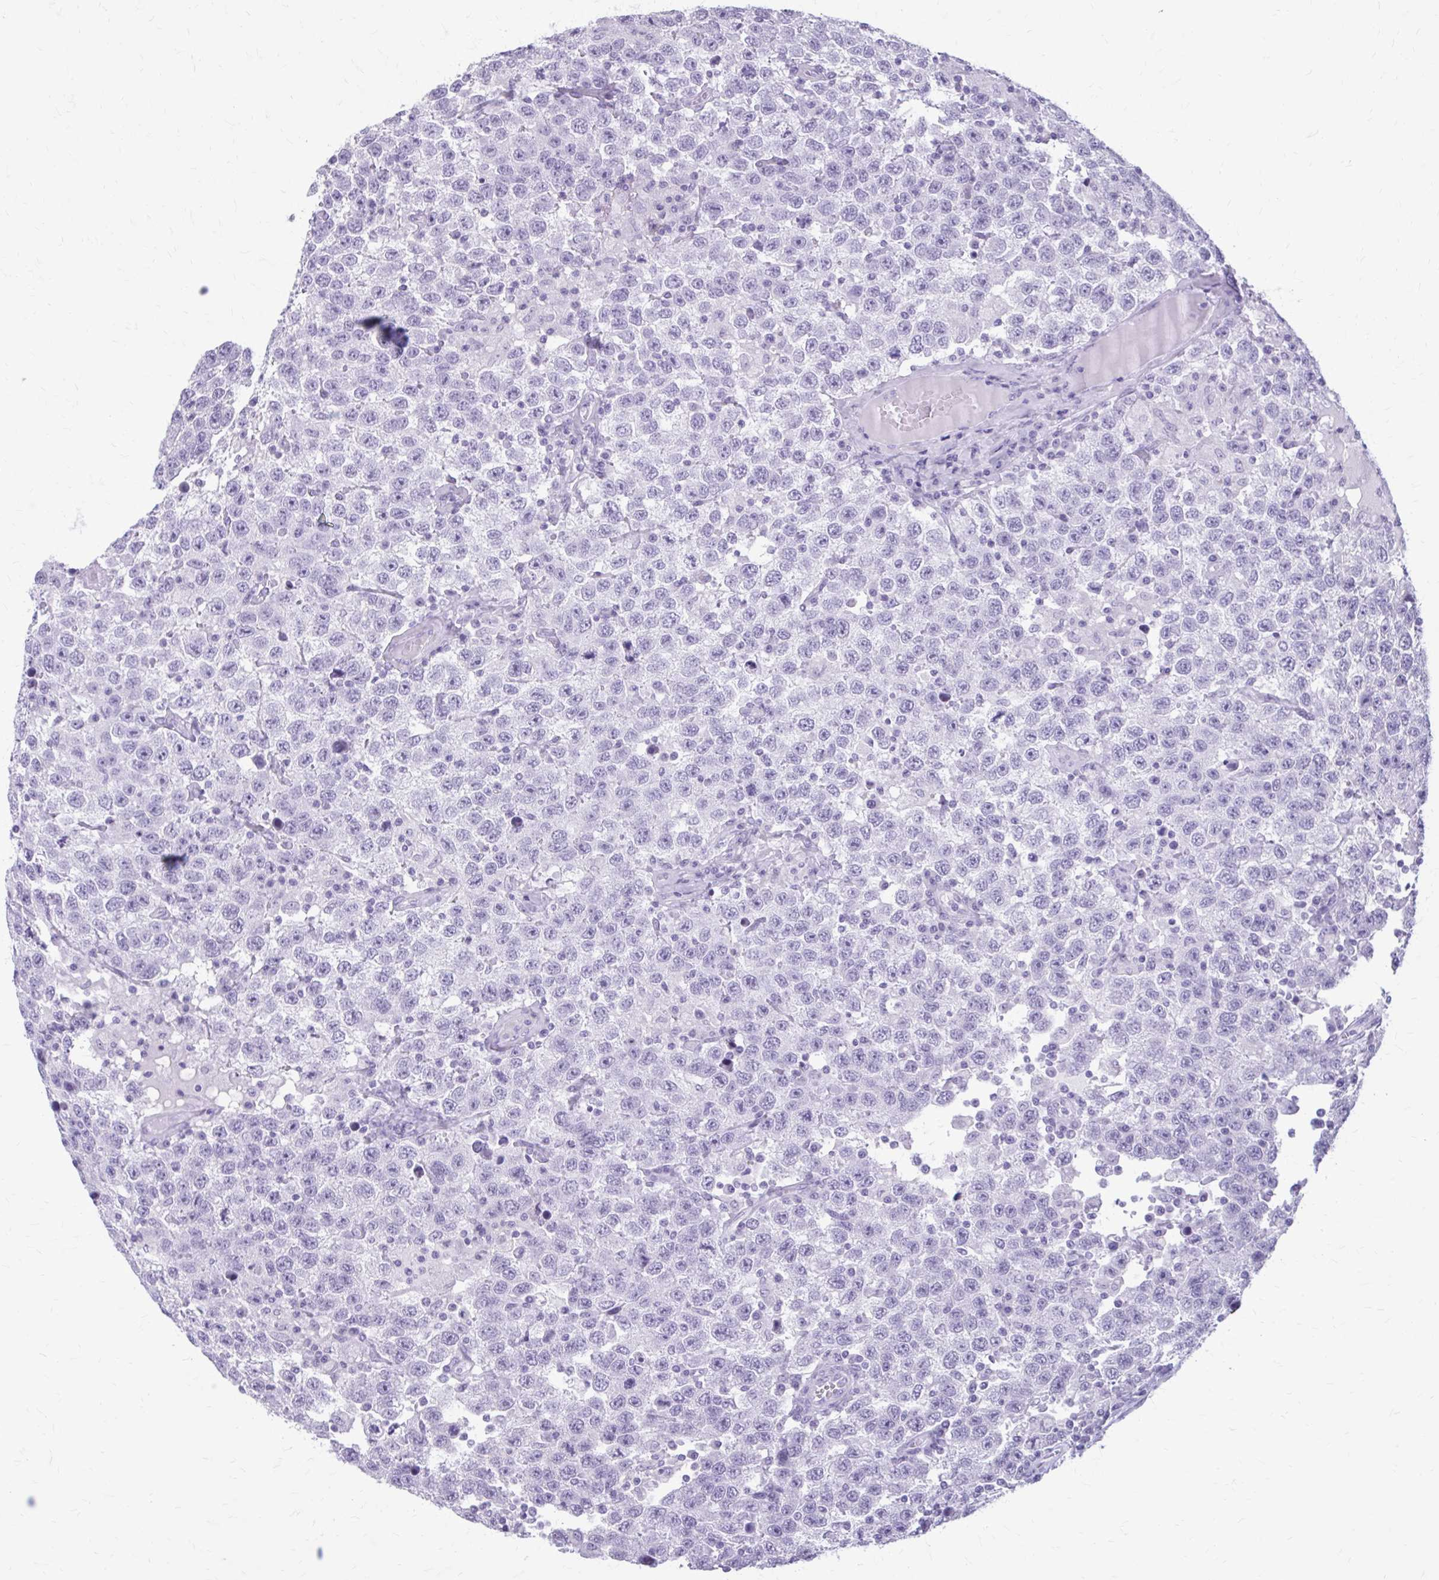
{"staining": {"intensity": "negative", "quantity": "none", "location": "none"}, "tissue": "testis cancer", "cell_type": "Tumor cells", "image_type": "cancer", "snomed": [{"axis": "morphology", "description": "Seminoma, NOS"}, {"axis": "topography", "description": "Testis"}], "caption": "Seminoma (testis) stained for a protein using IHC shows no positivity tumor cells.", "gene": "KRT5", "patient": {"sex": "male", "age": 41}}